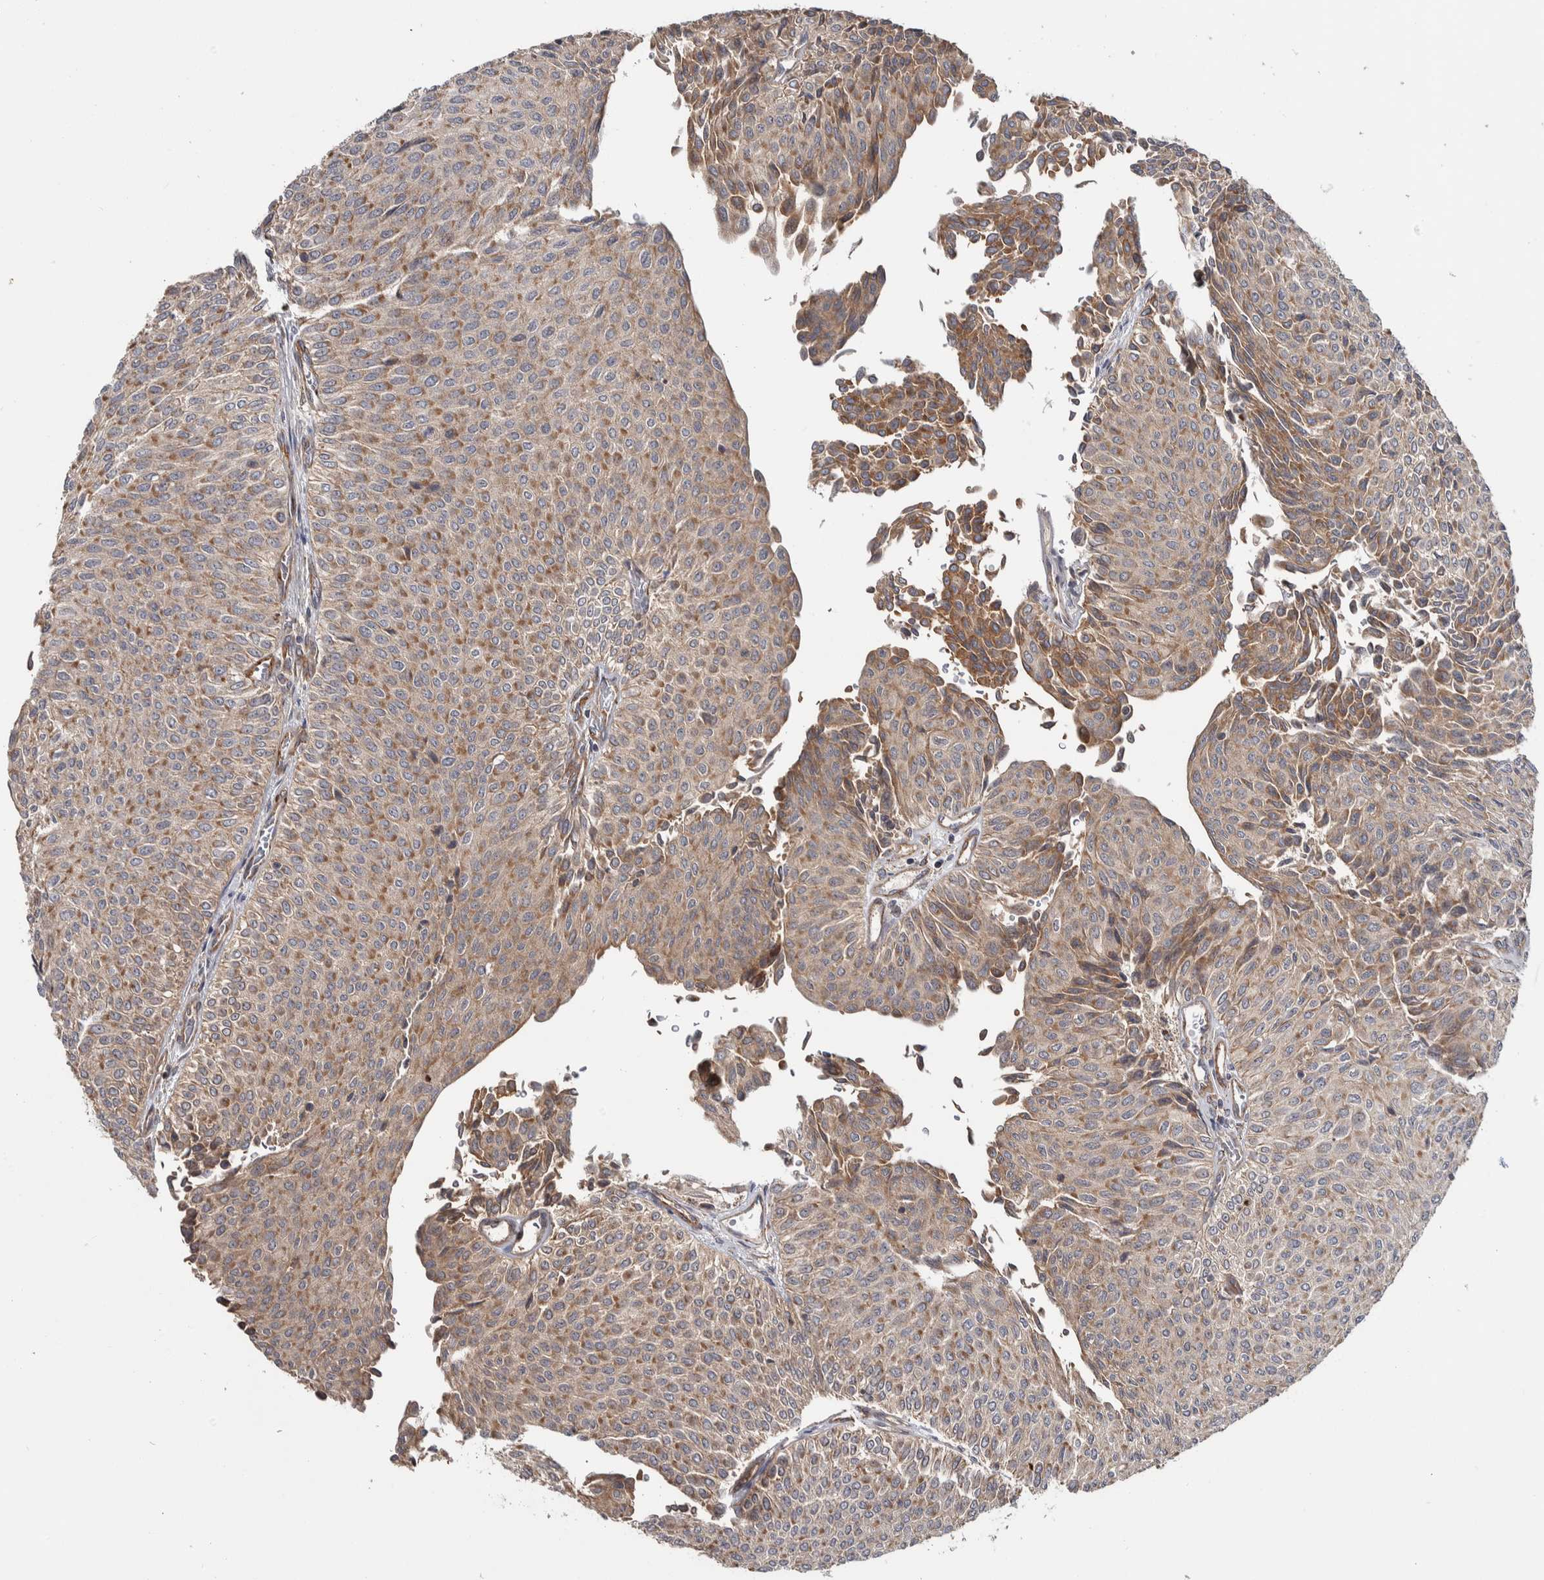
{"staining": {"intensity": "moderate", "quantity": ">75%", "location": "cytoplasmic/membranous"}, "tissue": "urothelial cancer", "cell_type": "Tumor cells", "image_type": "cancer", "snomed": [{"axis": "morphology", "description": "Urothelial carcinoma, Low grade"}, {"axis": "topography", "description": "Urinary bladder"}], "caption": "The photomicrograph demonstrates a brown stain indicating the presence of a protein in the cytoplasmic/membranous of tumor cells in urothelial carcinoma (low-grade).", "gene": "CHMP4C", "patient": {"sex": "male", "age": 78}}